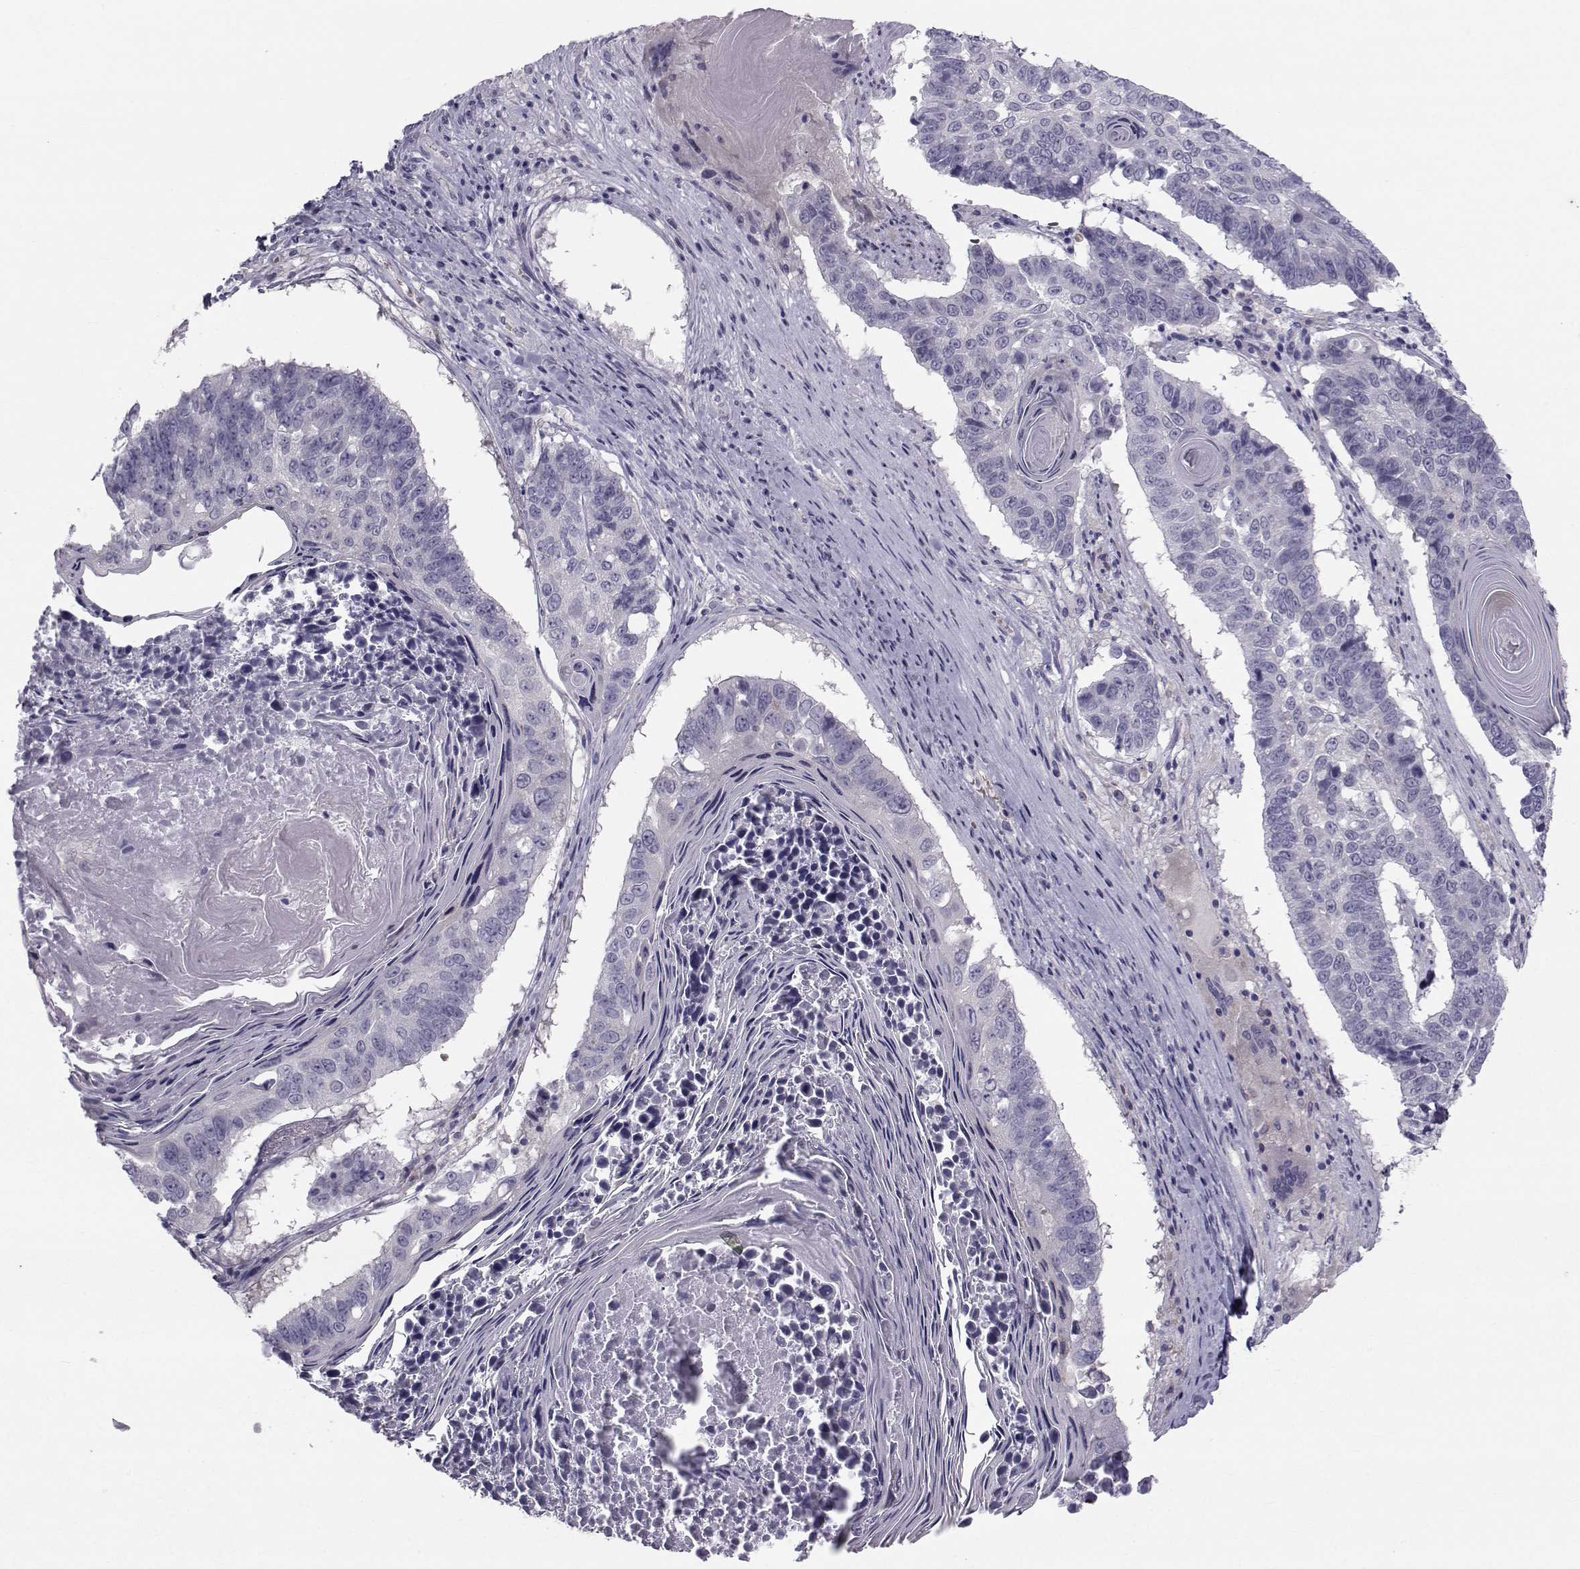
{"staining": {"intensity": "negative", "quantity": "none", "location": "none"}, "tissue": "lung cancer", "cell_type": "Tumor cells", "image_type": "cancer", "snomed": [{"axis": "morphology", "description": "Squamous cell carcinoma, NOS"}, {"axis": "topography", "description": "Lung"}], "caption": "This histopathology image is of squamous cell carcinoma (lung) stained with immunohistochemistry to label a protein in brown with the nuclei are counter-stained blue. There is no expression in tumor cells. The staining is performed using DAB brown chromogen with nuclei counter-stained in using hematoxylin.", "gene": "GARIN3", "patient": {"sex": "male", "age": 73}}